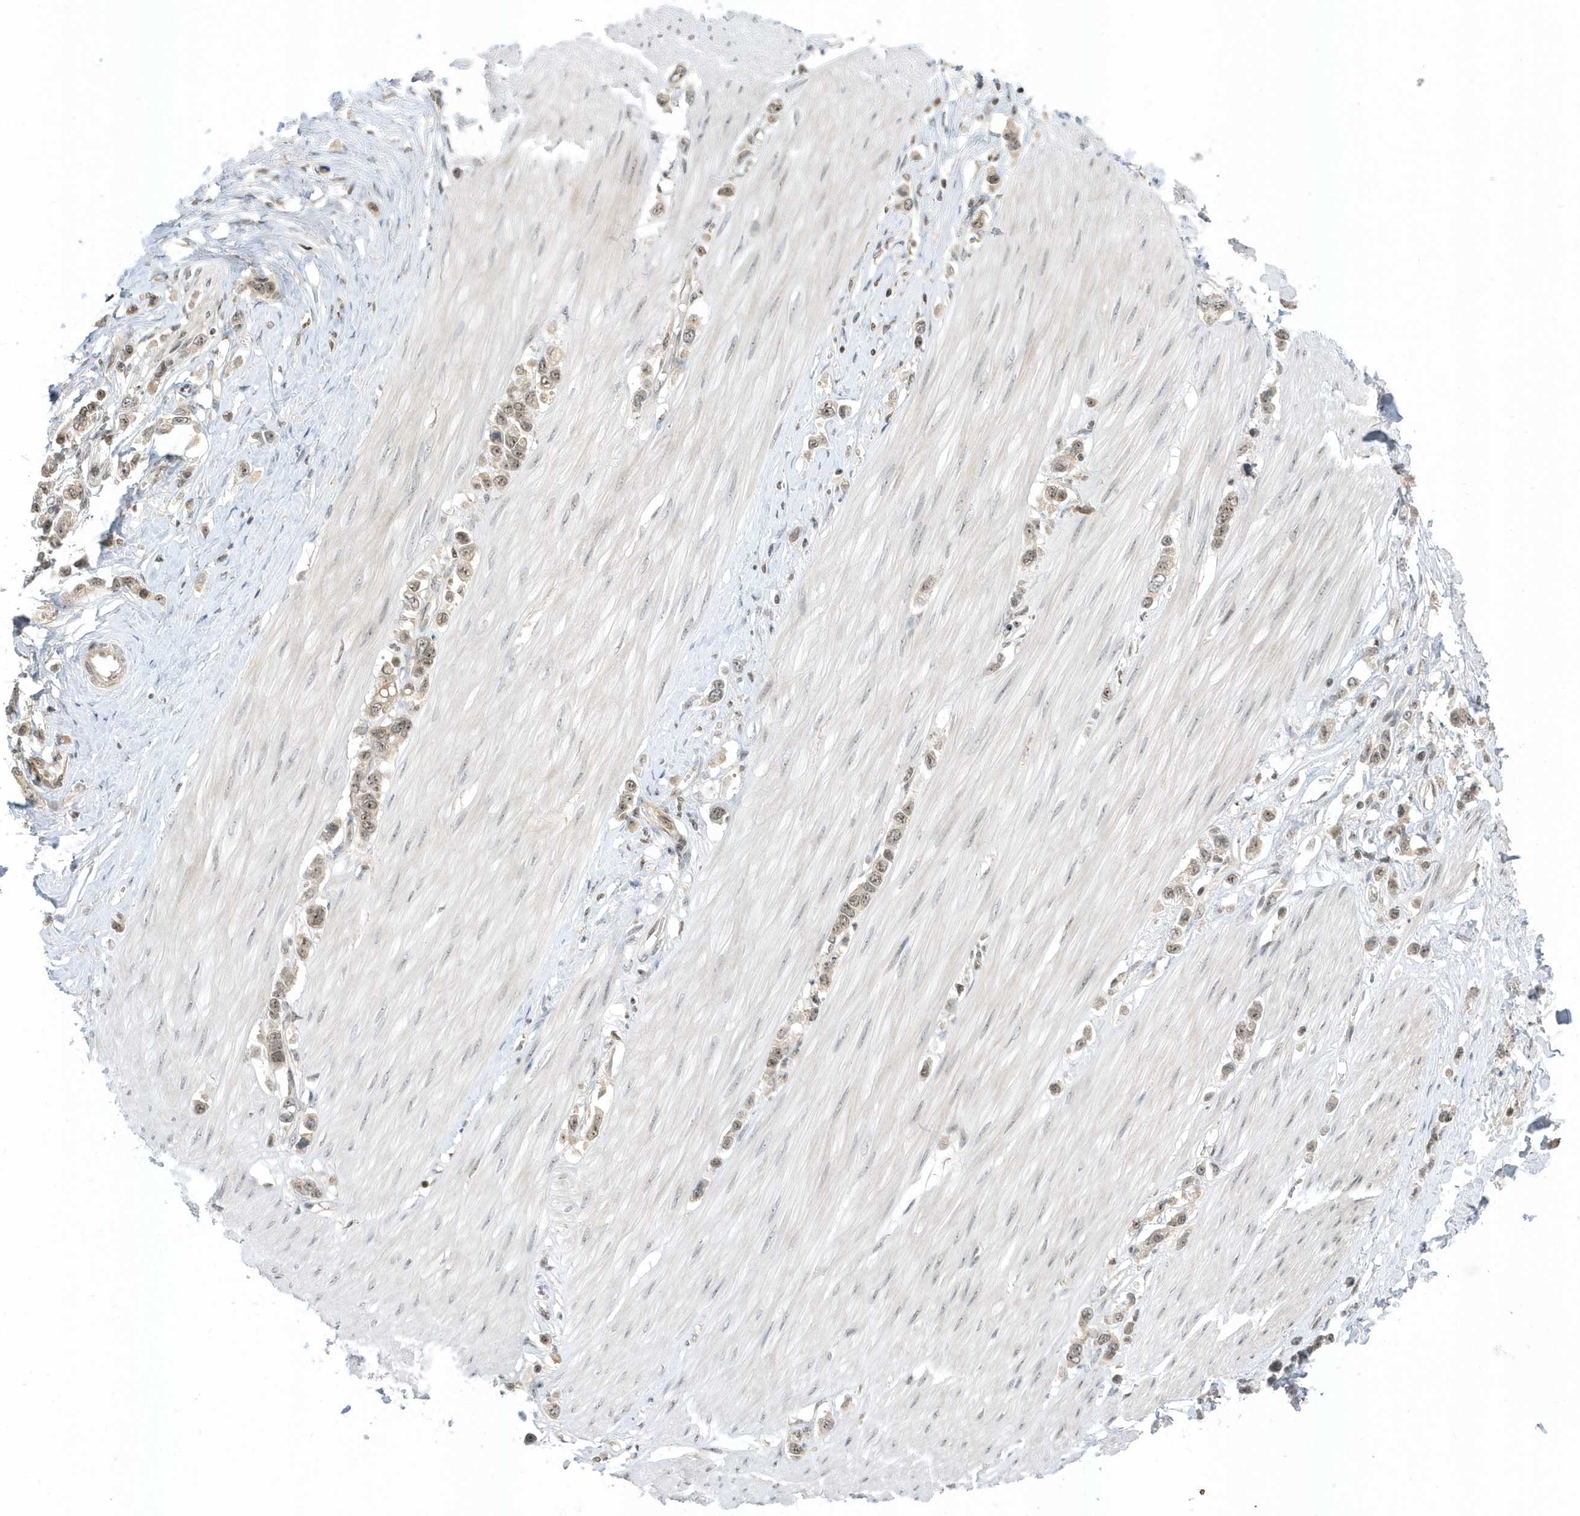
{"staining": {"intensity": "weak", "quantity": ">75%", "location": "nuclear"}, "tissue": "stomach cancer", "cell_type": "Tumor cells", "image_type": "cancer", "snomed": [{"axis": "morphology", "description": "Adenocarcinoma, NOS"}, {"axis": "topography", "description": "Stomach"}], "caption": "Protein staining exhibits weak nuclear positivity in about >75% of tumor cells in stomach cancer. The staining was performed using DAB (3,3'-diaminobenzidine), with brown indicating positive protein expression. Nuclei are stained blue with hematoxylin.", "gene": "ZNF740", "patient": {"sex": "female", "age": 65}}